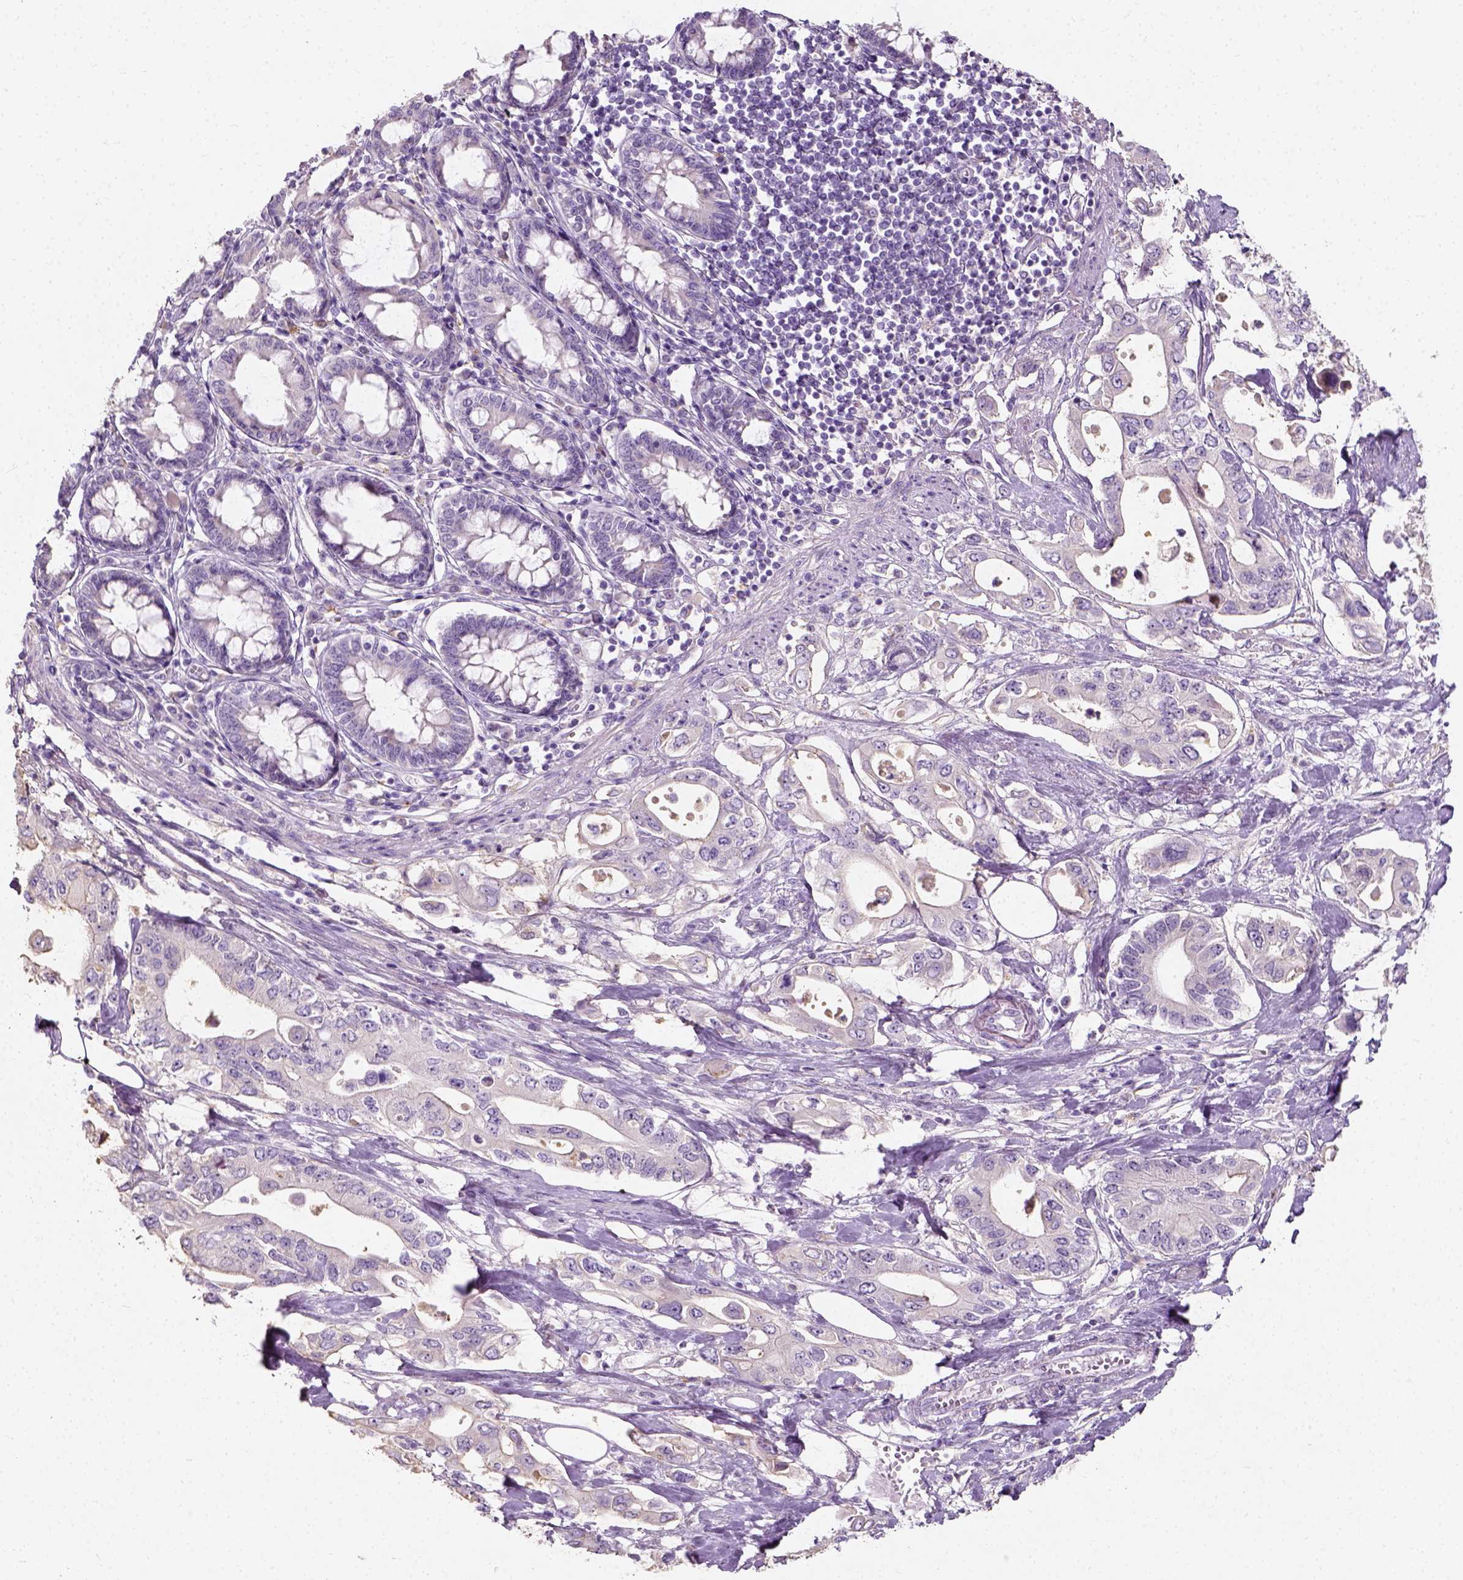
{"staining": {"intensity": "negative", "quantity": "none", "location": "none"}, "tissue": "pancreatic cancer", "cell_type": "Tumor cells", "image_type": "cancer", "snomed": [{"axis": "morphology", "description": "Adenocarcinoma, NOS"}, {"axis": "topography", "description": "Pancreas"}], "caption": "Tumor cells are negative for brown protein staining in pancreatic cancer (adenocarcinoma).", "gene": "DHCR24", "patient": {"sex": "female", "age": 63}}